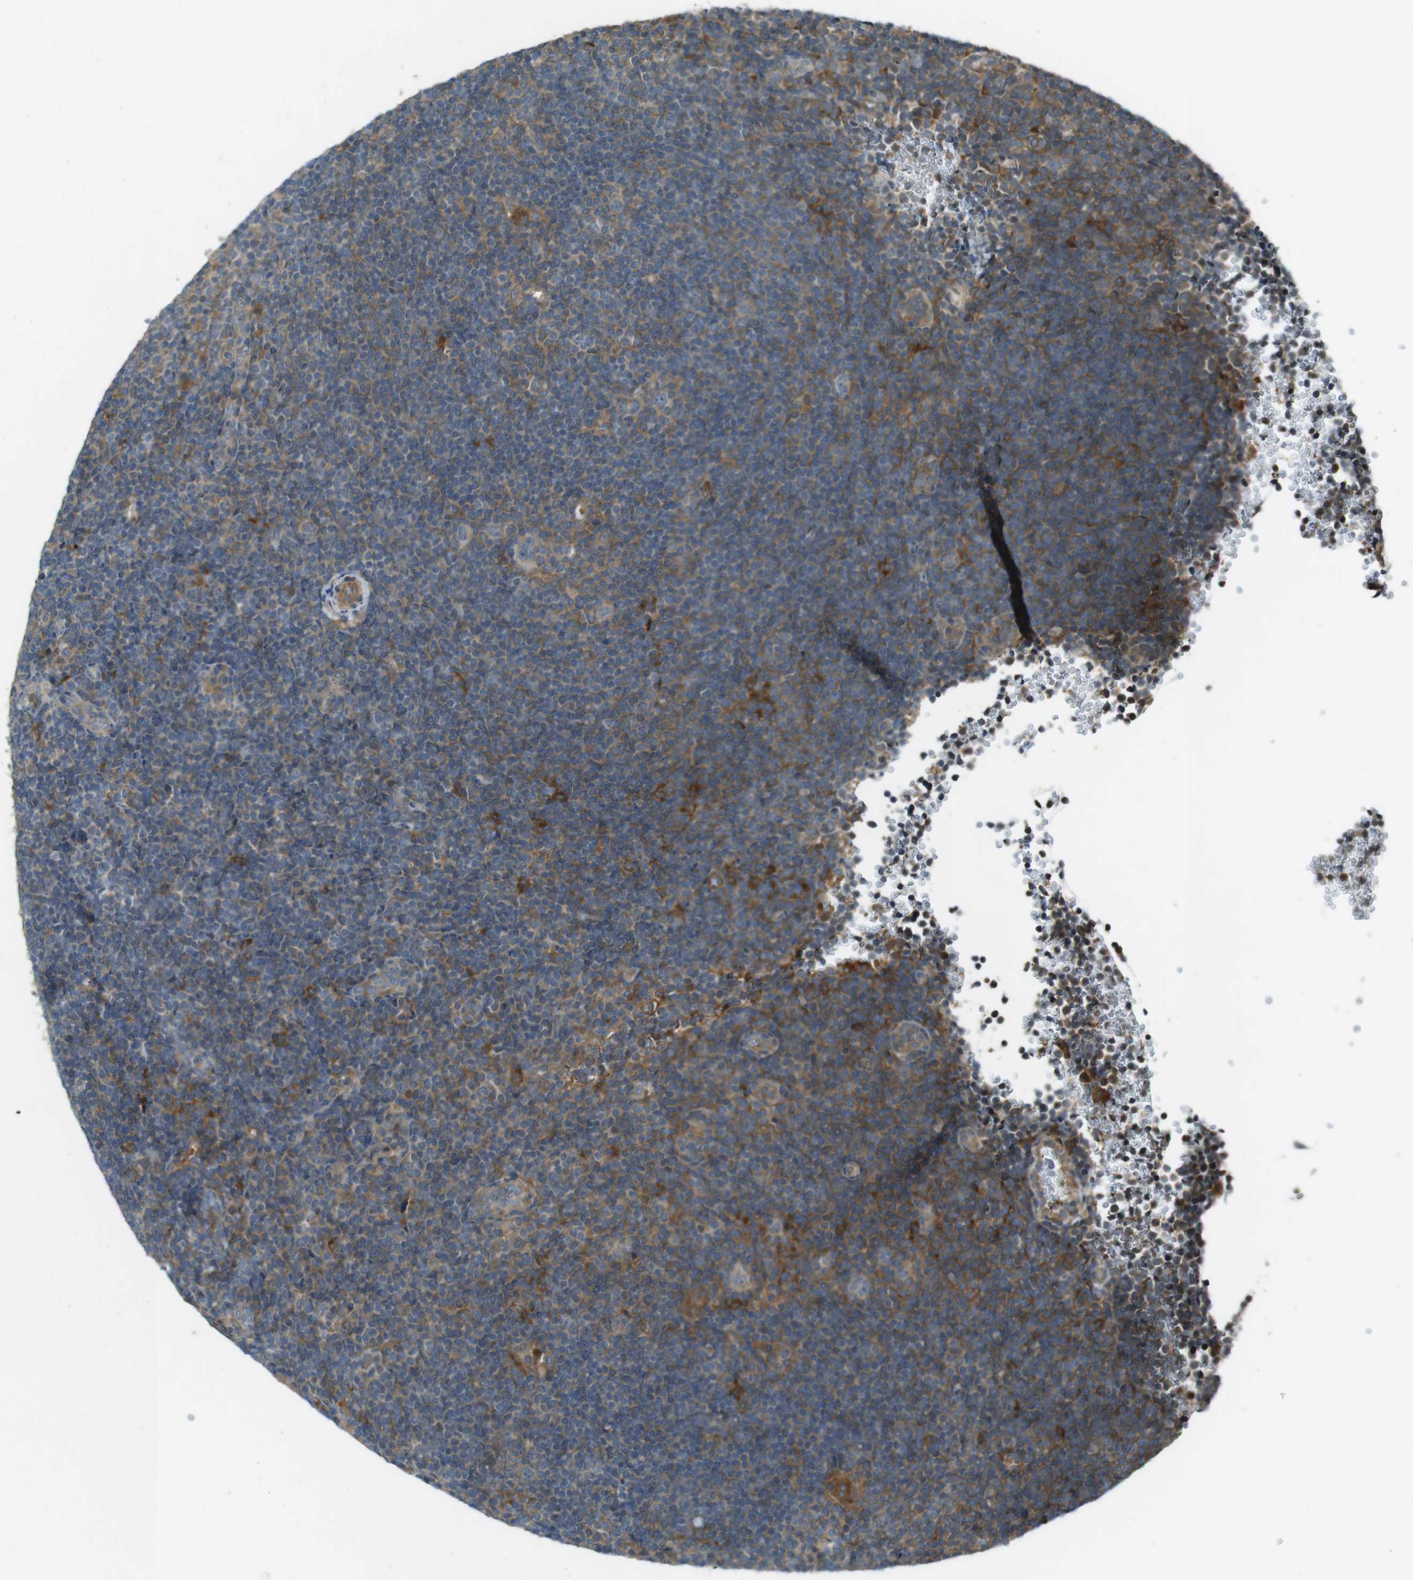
{"staining": {"intensity": "weak", "quantity": "25%-75%", "location": "cytoplasmic/membranous"}, "tissue": "lymphoma", "cell_type": "Tumor cells", "image_type": "cancer", "snomed": [{"axis": "morphology", "description": "Hodgkin's disease, NOS"}, {"axis": "topography", "description": "Lymph node"}], "caption": "DAB (3,3'-diaminobenzidine) immunohistochemical staining of Hodgkin's disease displays weak cytoplasmic/membranous protein positivity in approximately 25%-75% of tumor cells. (Stains: DAB in brown, nuclei in blue, Microscopy: brightfield microscopy at high magnification).", "gene": "ZYX", "patient": {"sex": "female", "age": 57}}